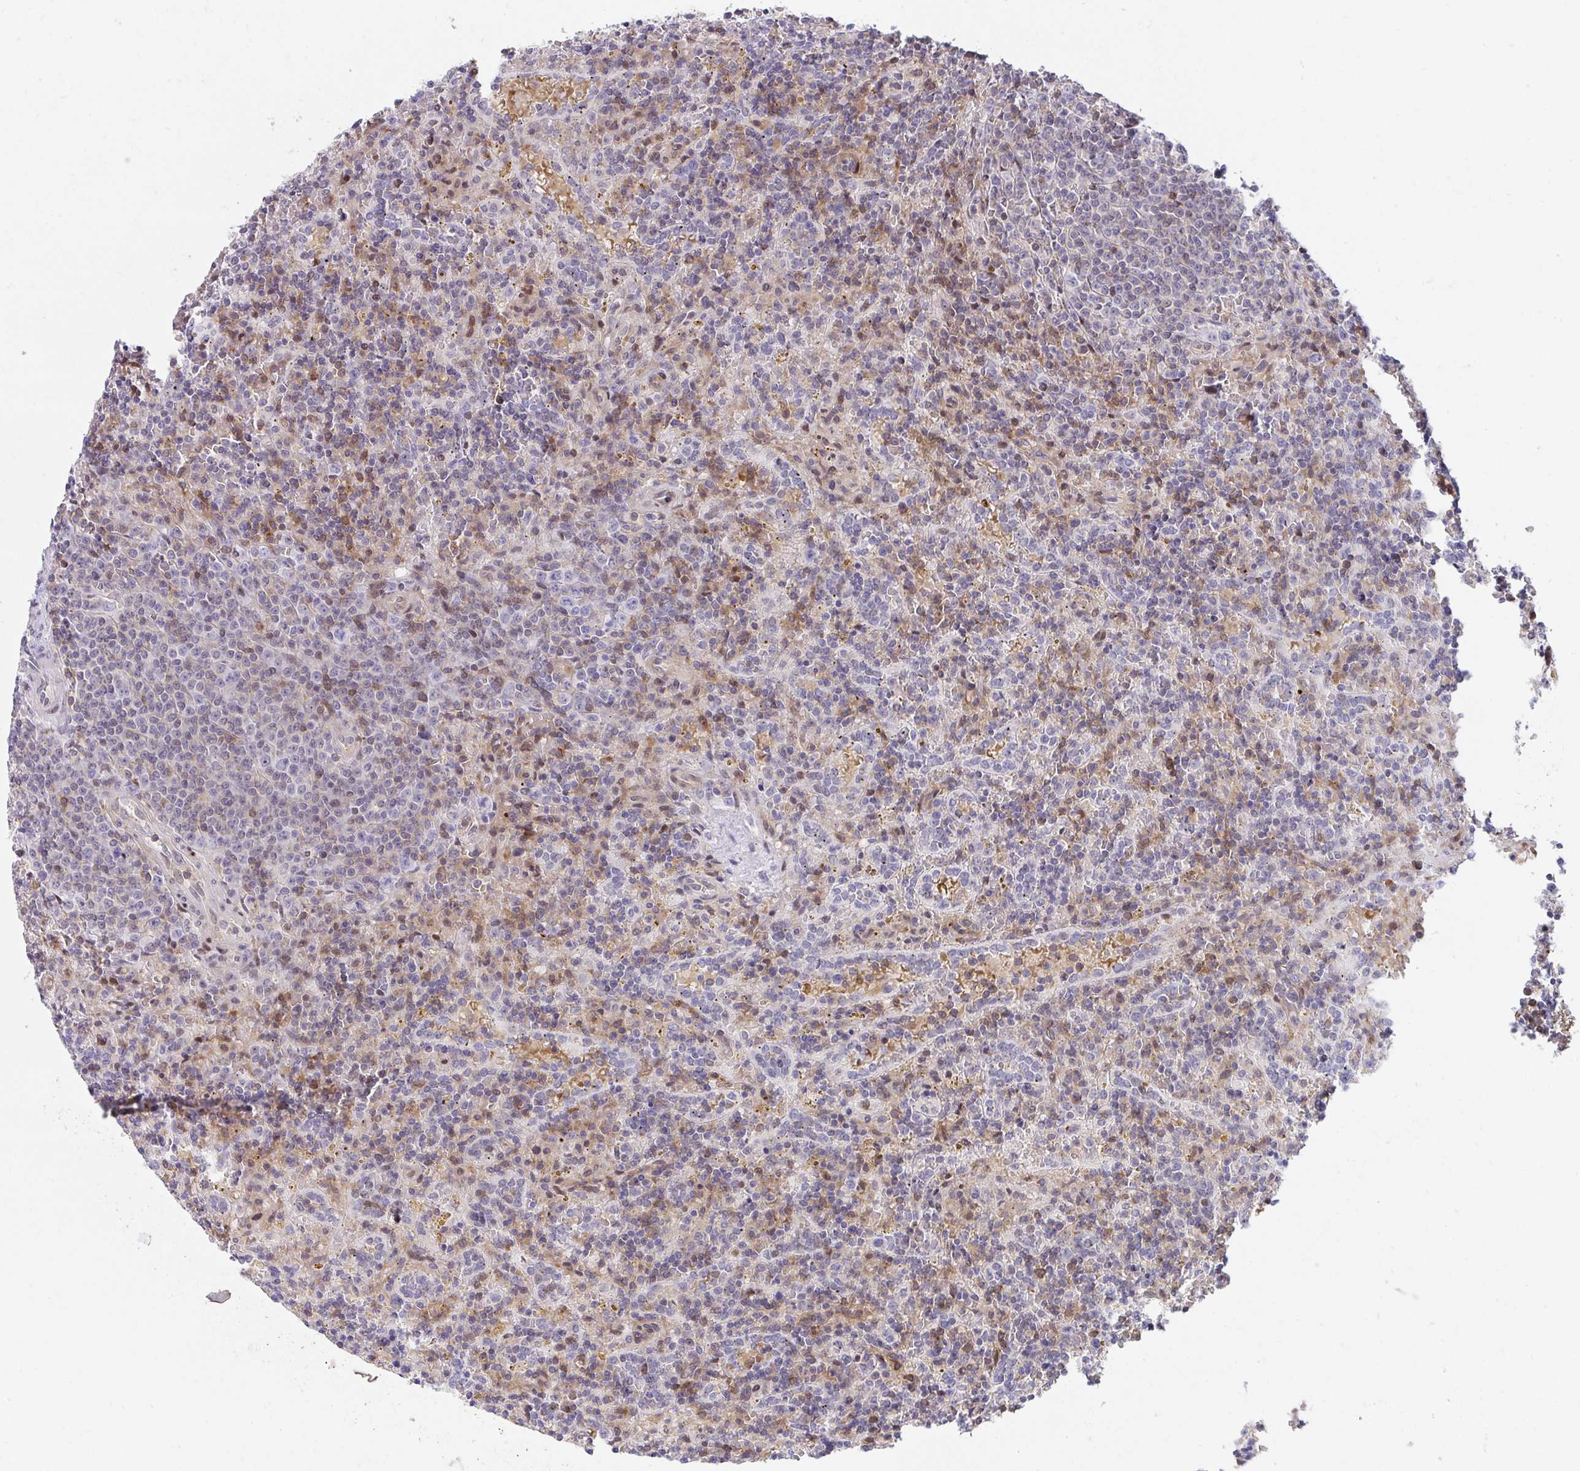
{"staining": {"intensity": "moderate", "quantity": "<25%", "location": "cytoplasmic/membranous"}, "tissue": "lymphoma", "cell_type": "Tumor cells", "image_type": "cancer", "snomed": [{"axis": "morphology", "description": "Malignant lymphoma, non-Hodgkin's type, Low grade"}, {"axis": "topography", "description": "Spleen"}], "caption": "An immunohistochemistry photomicrograph of neoplastic tissue is shown. Protein staining in brown shows moderate cytoplasmic/membranous positivity in lymphoma within tumor cells.", "gene": "FOXN3", "patient": {"sex": "male", "age": 67}}